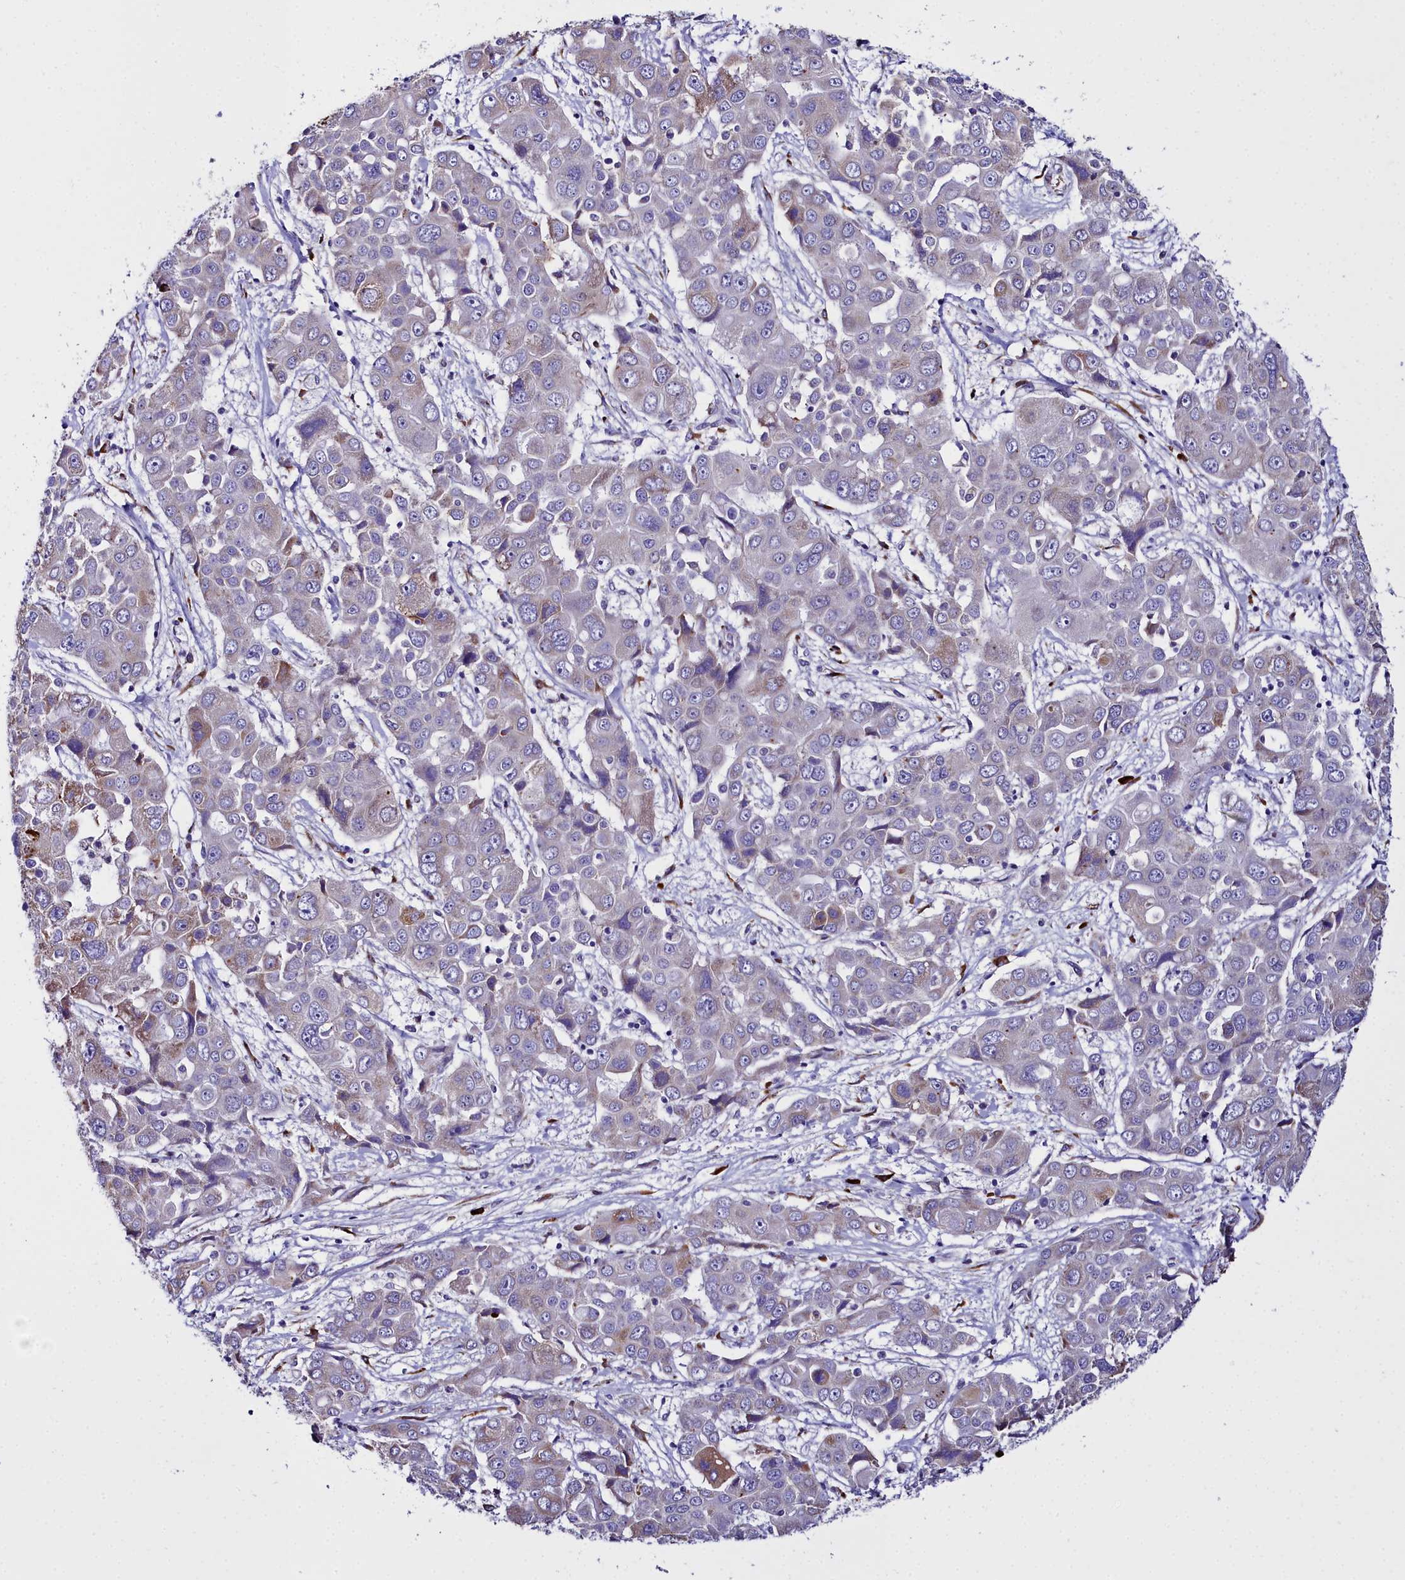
{"staining": {"intensity": "moderate", "quantity": "<25%", "location": "cytoplasmic/membranous"}, "tissue": "liver cancer", "cell_type": "Tumor cells", "image_type": "cancer", "snomed": [{"axis": "morphology", "description": "Cholangiocarcinoma"}, {"axis": "topography", "description": "Liver"}], "caption": "This photomicrograph exhibits IHC staining of liver cholangiocarcinoma, with low moderate cytoplasmic/membranous staining in approximately <25% of tumor cells.", "gene": "TXNDC5", "patient": {"sex": "male", "age": 67}}